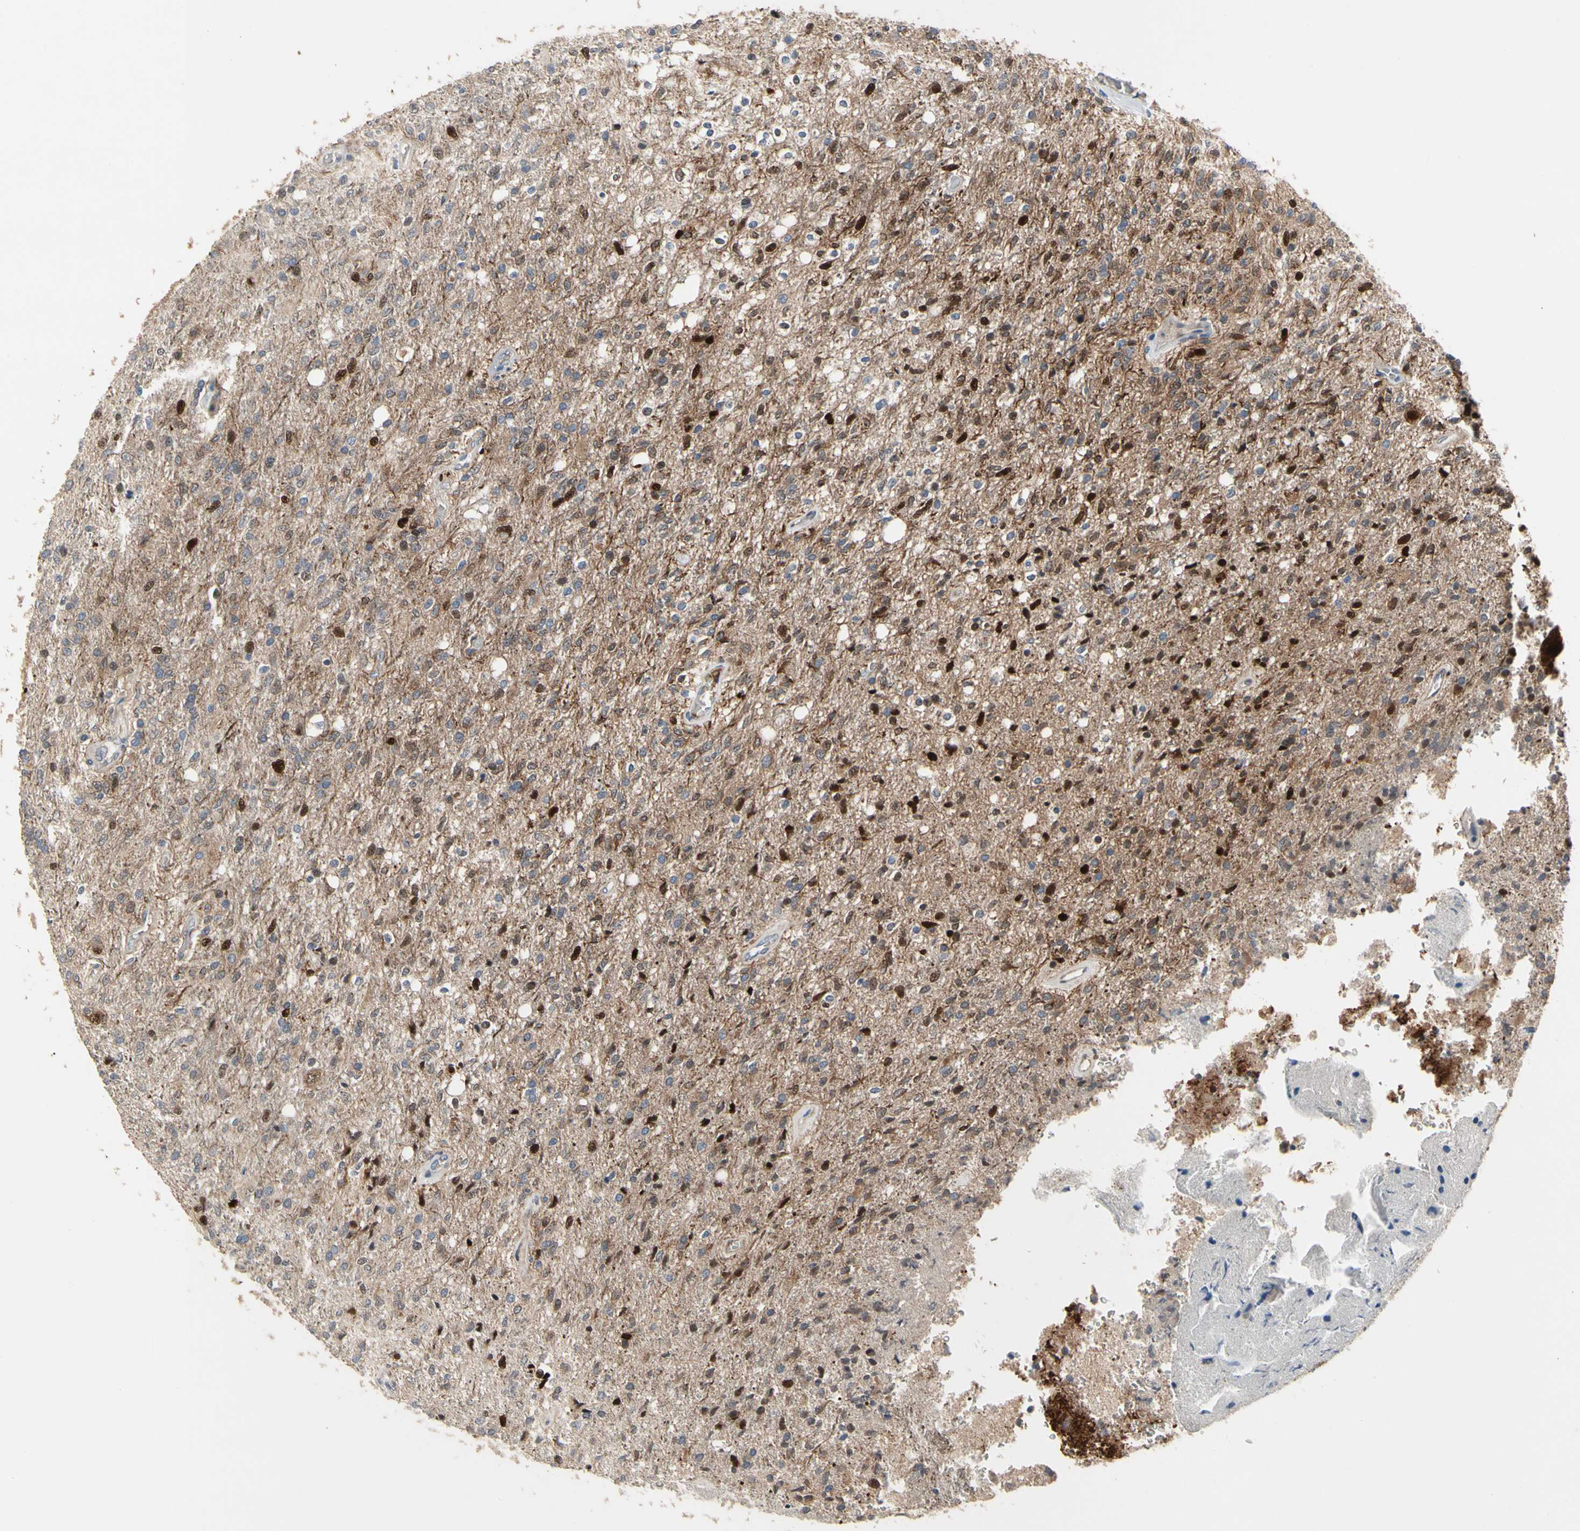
{"staining": {"intensity": "moderate", "quantity": "25%-75%", "location": "cytoplasmic/membranous,nuclear"}, "tissue": "glioma", "cell_type": "Tumor cells", "image_type": "cancer", "snomed": [{"axis": "morphology", "description": "Normal tissue, NOS"}, {"axis": "morphology", "description": "Glioma, malignant, High grade"}, {"axis": "topography", "description": "Cerebral cortex"}], "caption": "Glioma stained with a brown dye reveals moderate cytoplasmic/membranous and nuclear positive positivity in approximately 25%-75% of tumor cells.", "gene": "HMGCR", "patient": {"sex": "male", "age": 77}}